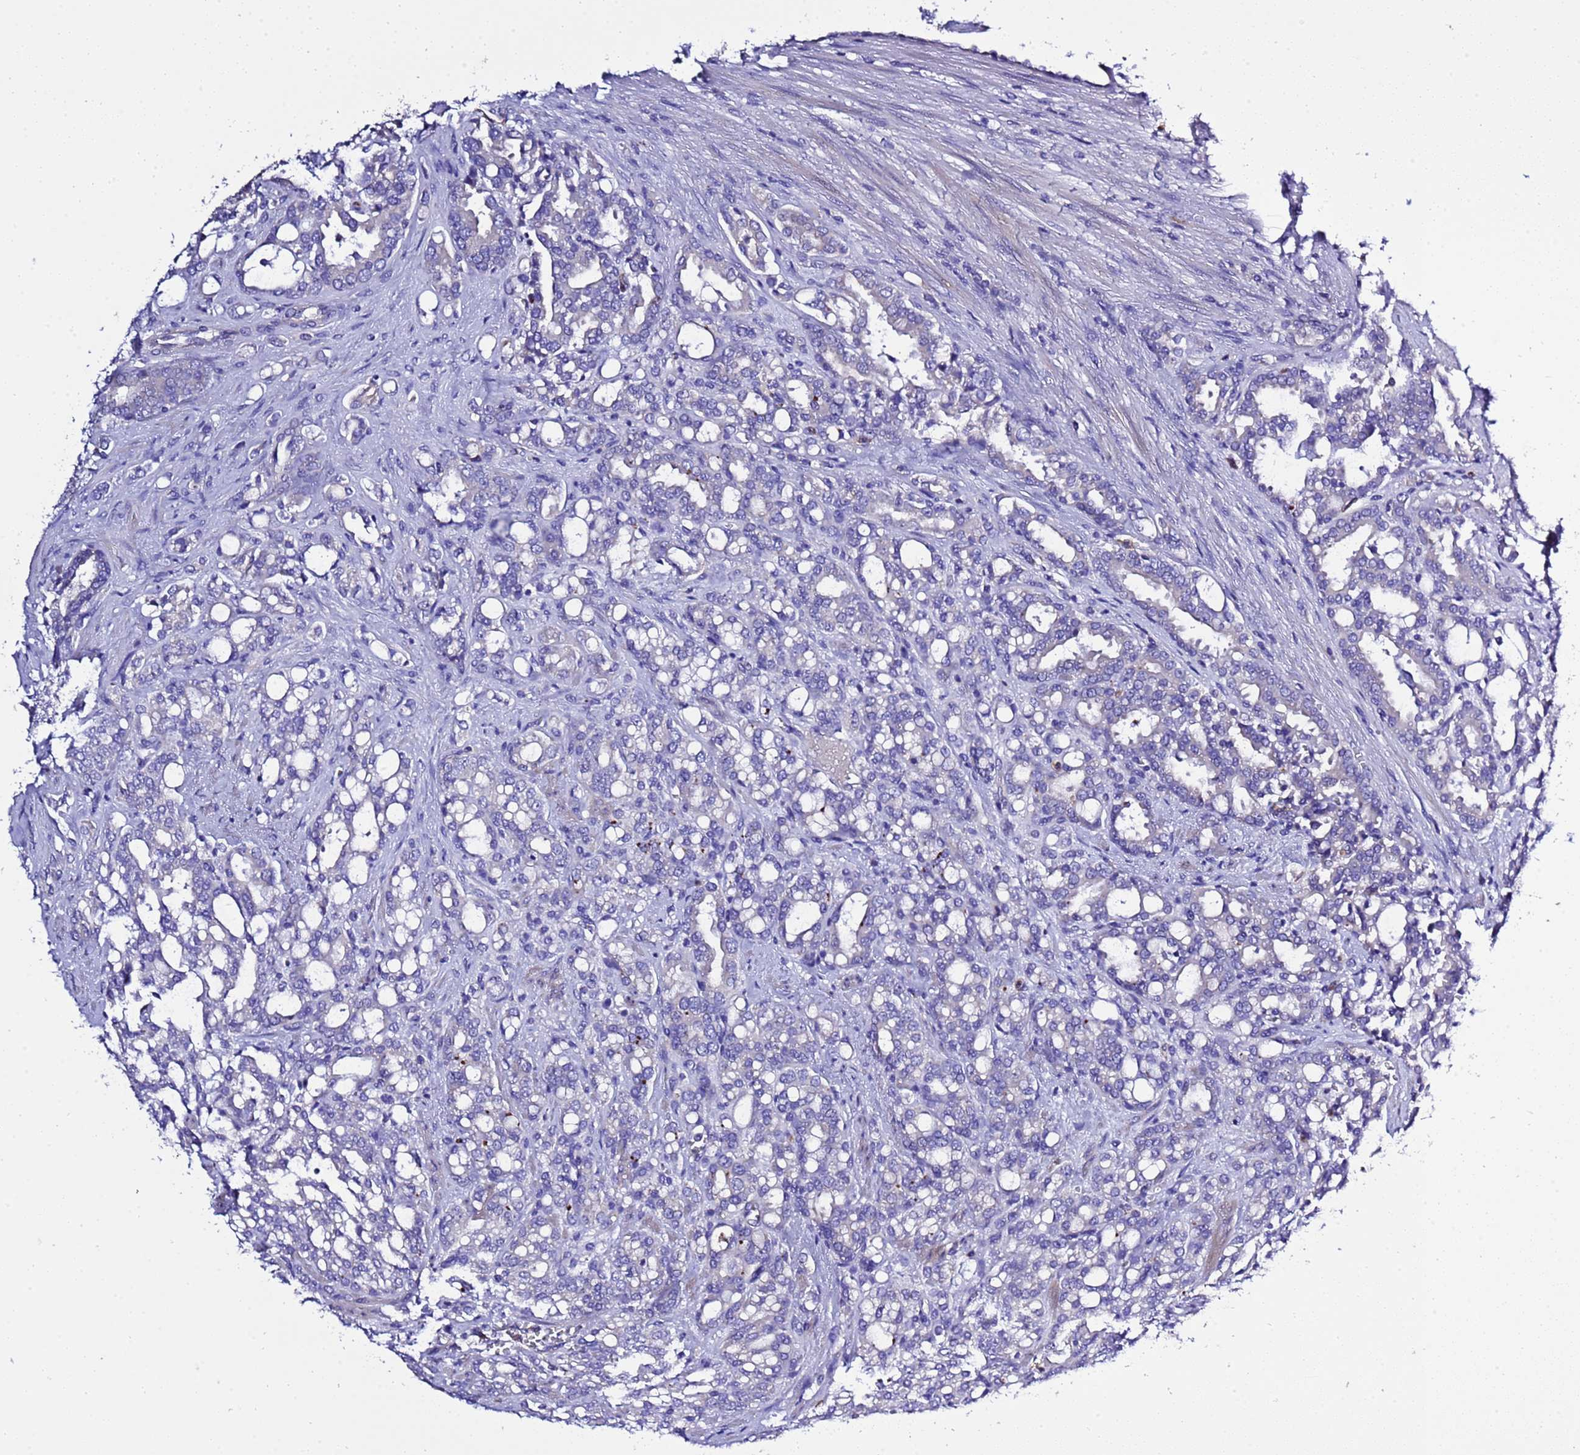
{"staining": {"intensity": "negative", "quantity": "none", "location": "none"}, "tissue": "prostate cancer", "cell_type": "Tumor cells", "image_type": "cancer", "snomed": [{"axis": "morphology", "description": "Adenocarcinoma, High grade"}, {"axis": "topography", "description": "Prostate"}], "caption": "Immunohistochemistry (IHC) photomicrograph of neoplastic tissue: prostate adenocarcinoma (high-grade) stained with DAB demonstrates no significant protein expression in tumor cells.", "gene": "KICS2", "patient": {"sex": "male", "age": 72}}